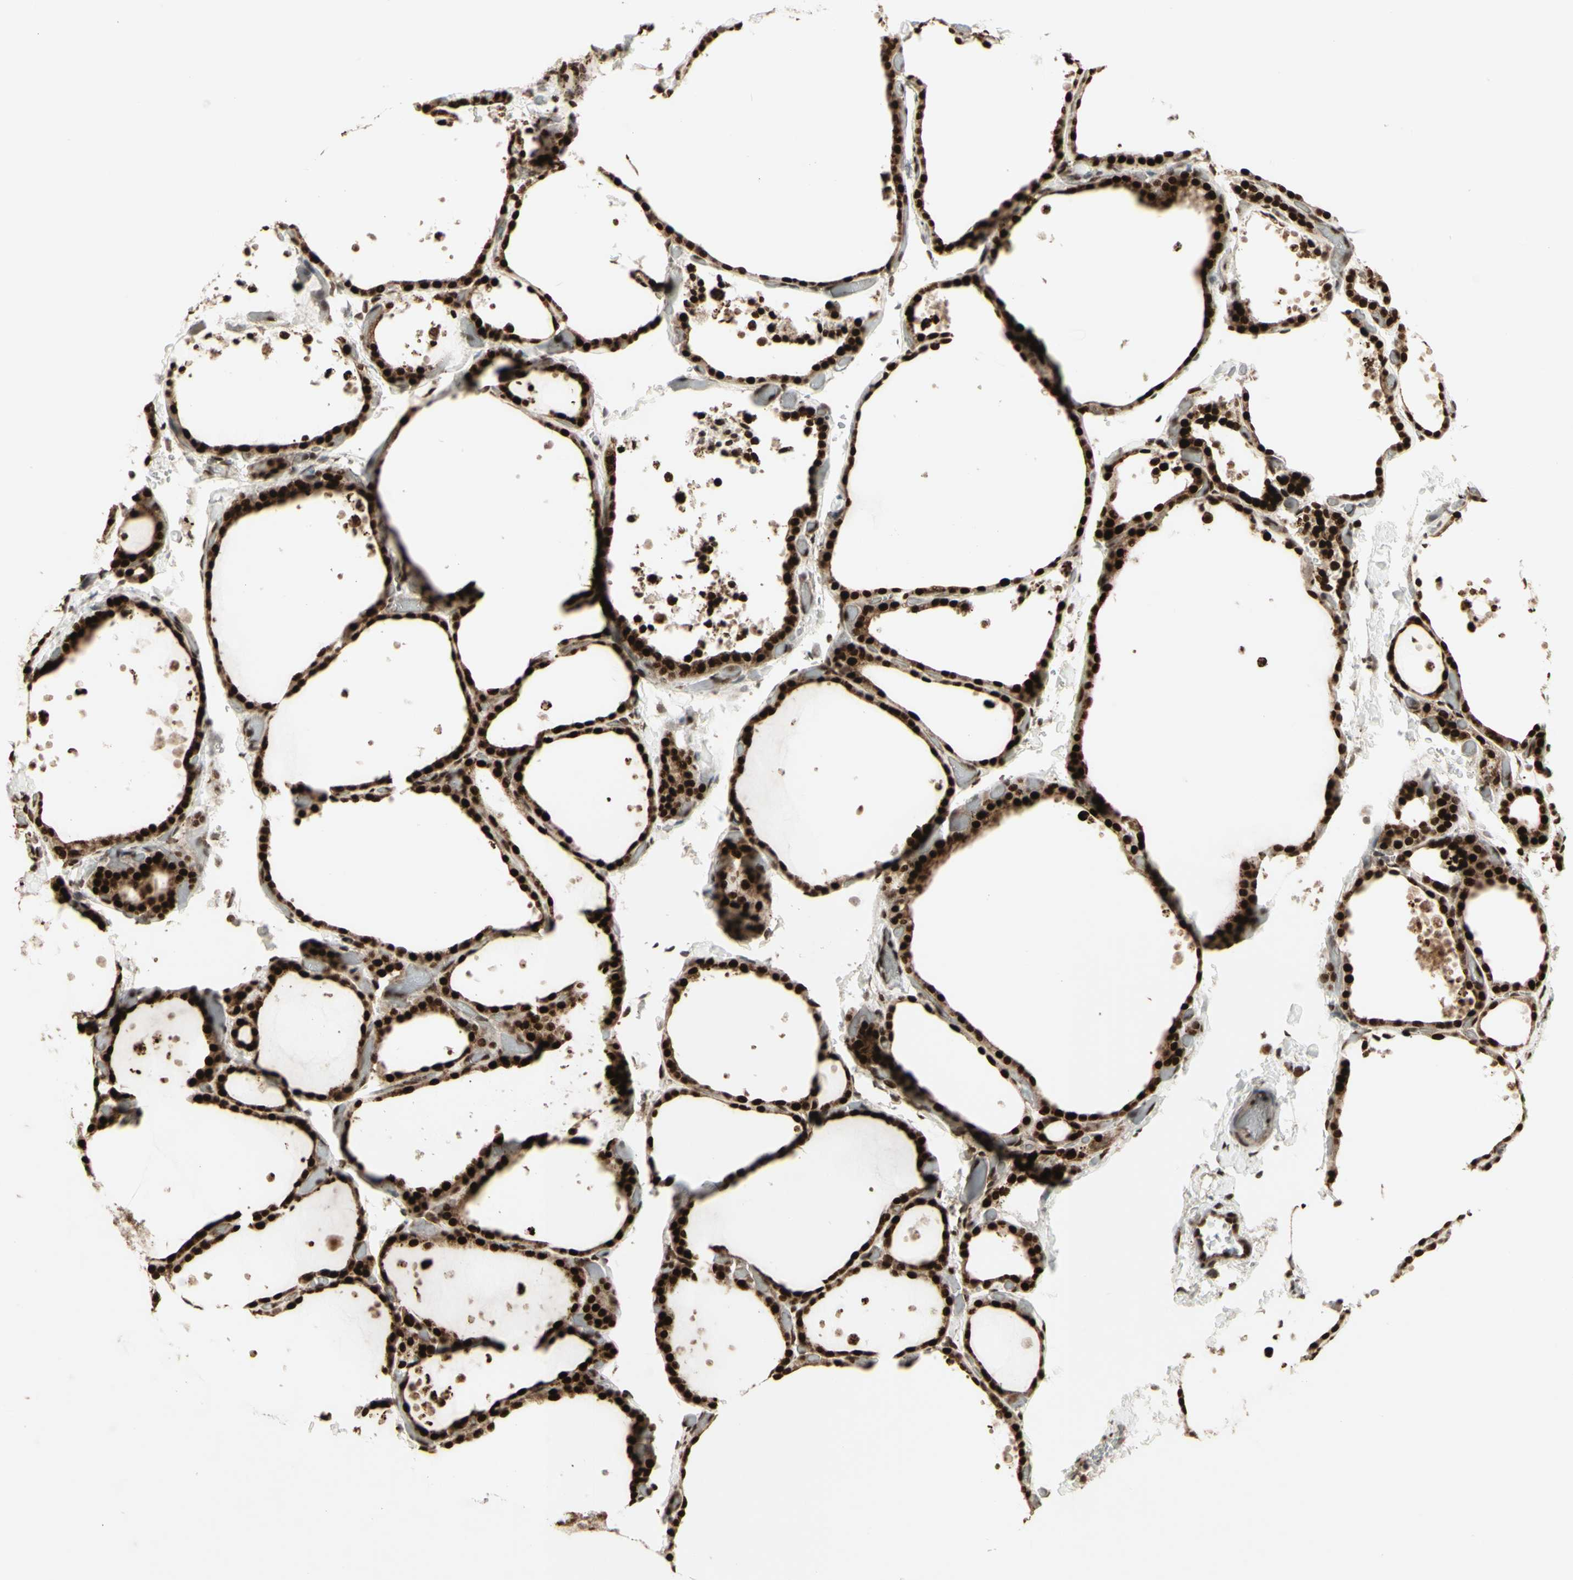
{"staining": {"intensity": "strong", "quantity": ">75%", "location": "cytoplasmic/membranous,nuclear"}, "tissue": "thyroid gland", "cell_type": "Glandular cells", "image_type": "normal", "snomed": [{"axis": "morphology", "description": "Normal tissue, NOS"}, {"axis": "topography", "description": "Thyroid gland"}], "caption": "A high amount of strong cytoplasmic/membranous,nuclear staining is present in about >75% of glandular cells in unremarkable thyroid gland. The staining was performed using DAB (3,3'-diaminobenzidine) to visualize the protein expression in brown, while the nuclei were stained in blue with hematoxylin (Magnification: 20x).", "gene": "CBX1", "patient": {"sex": "female", "age": 44}}